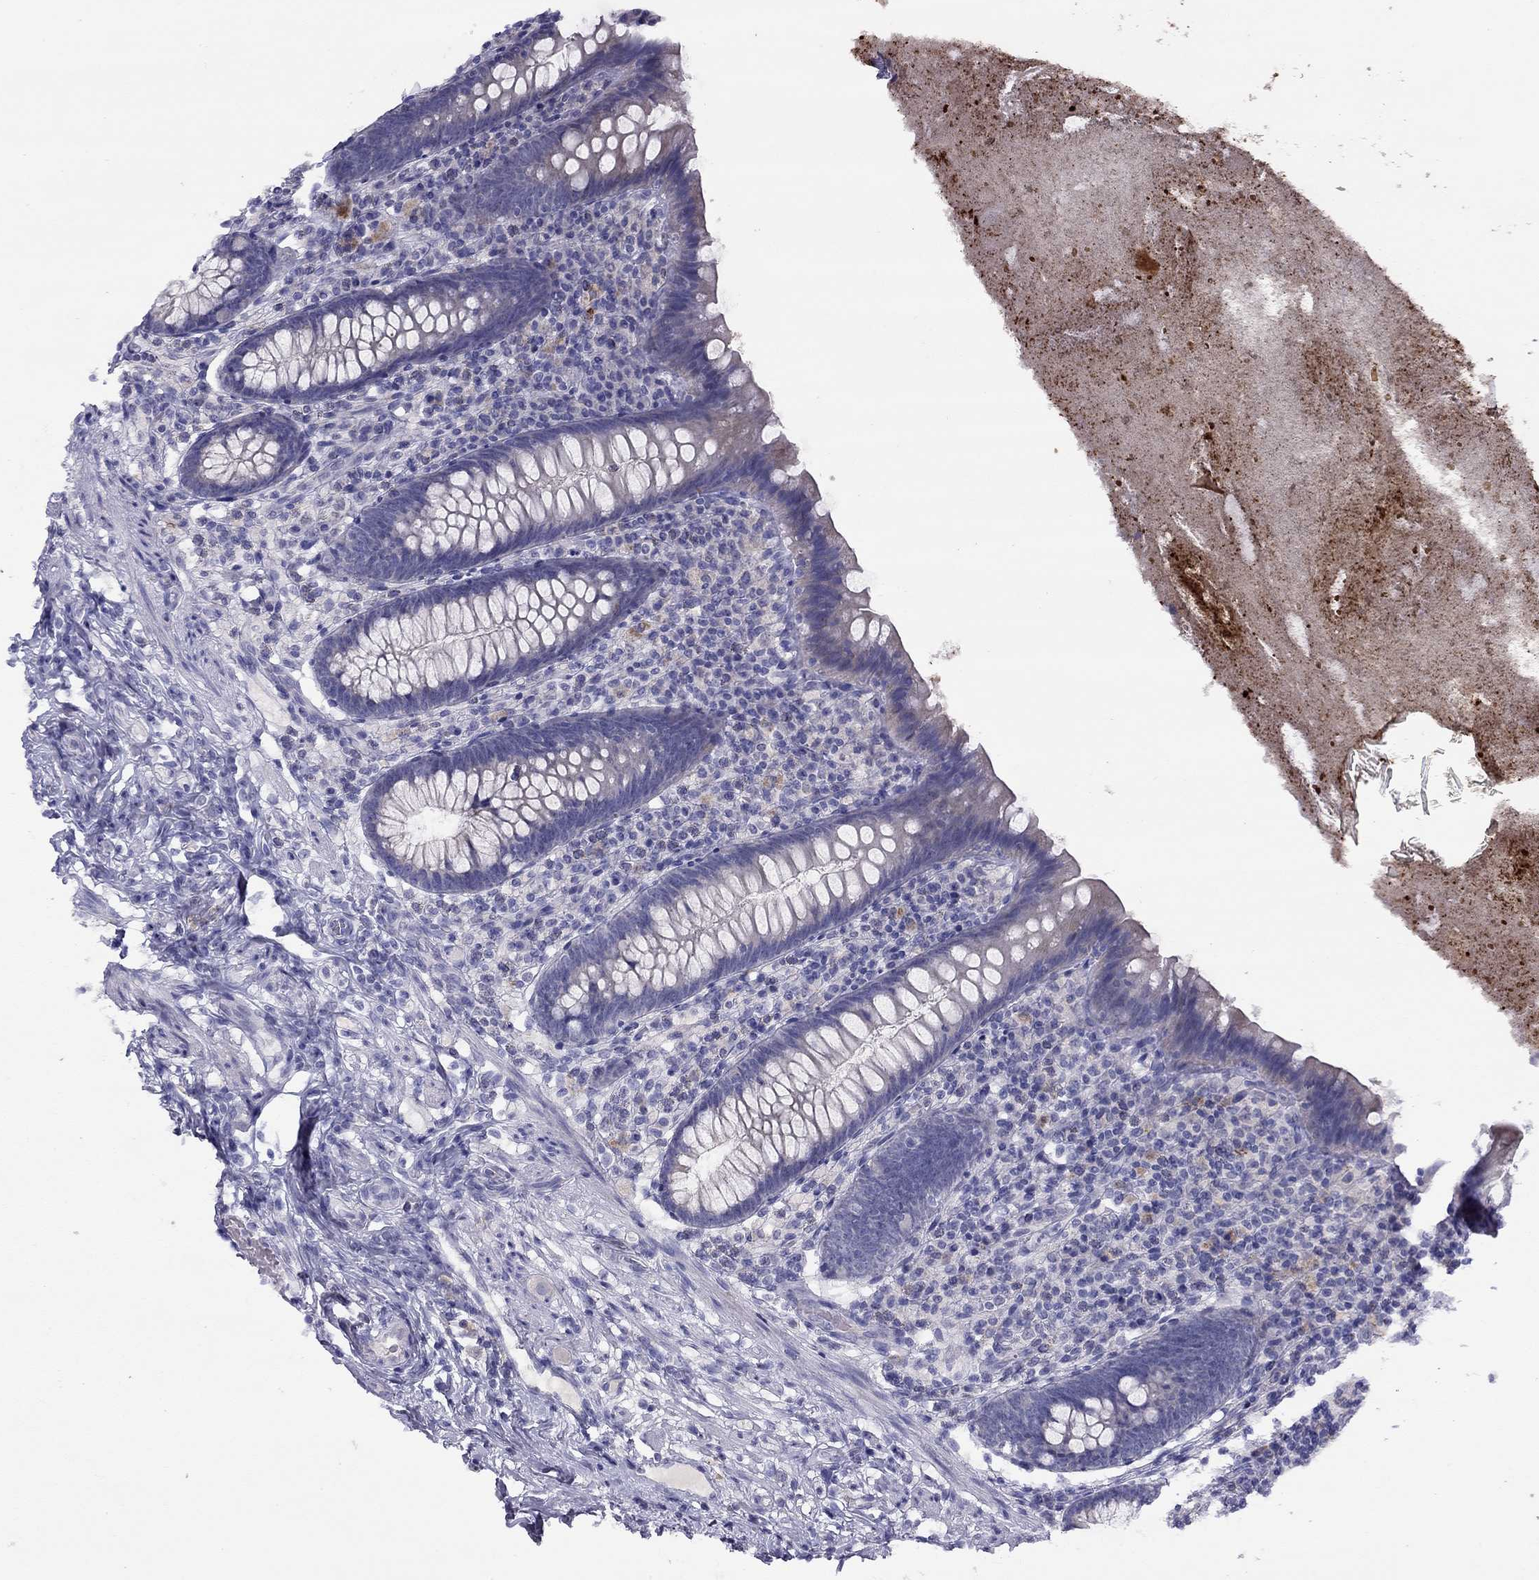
{"staining": {"intensity": "negative", "quantity": "none", "location": "none"}, "tissue": "appendix", "cell_type": "Glandular cells", "image_type": "normal", "snomed": [{"axis": "morphology", "description": "Normal tissue, NOS"}, {"axis": "topography", "description": "Appendix"}], "caption": "The micrograph demonstrates no staining of glandular cells in benign appendix.", "gene": "CPNE4", "patient": {"sex": "male", "age": 47}}